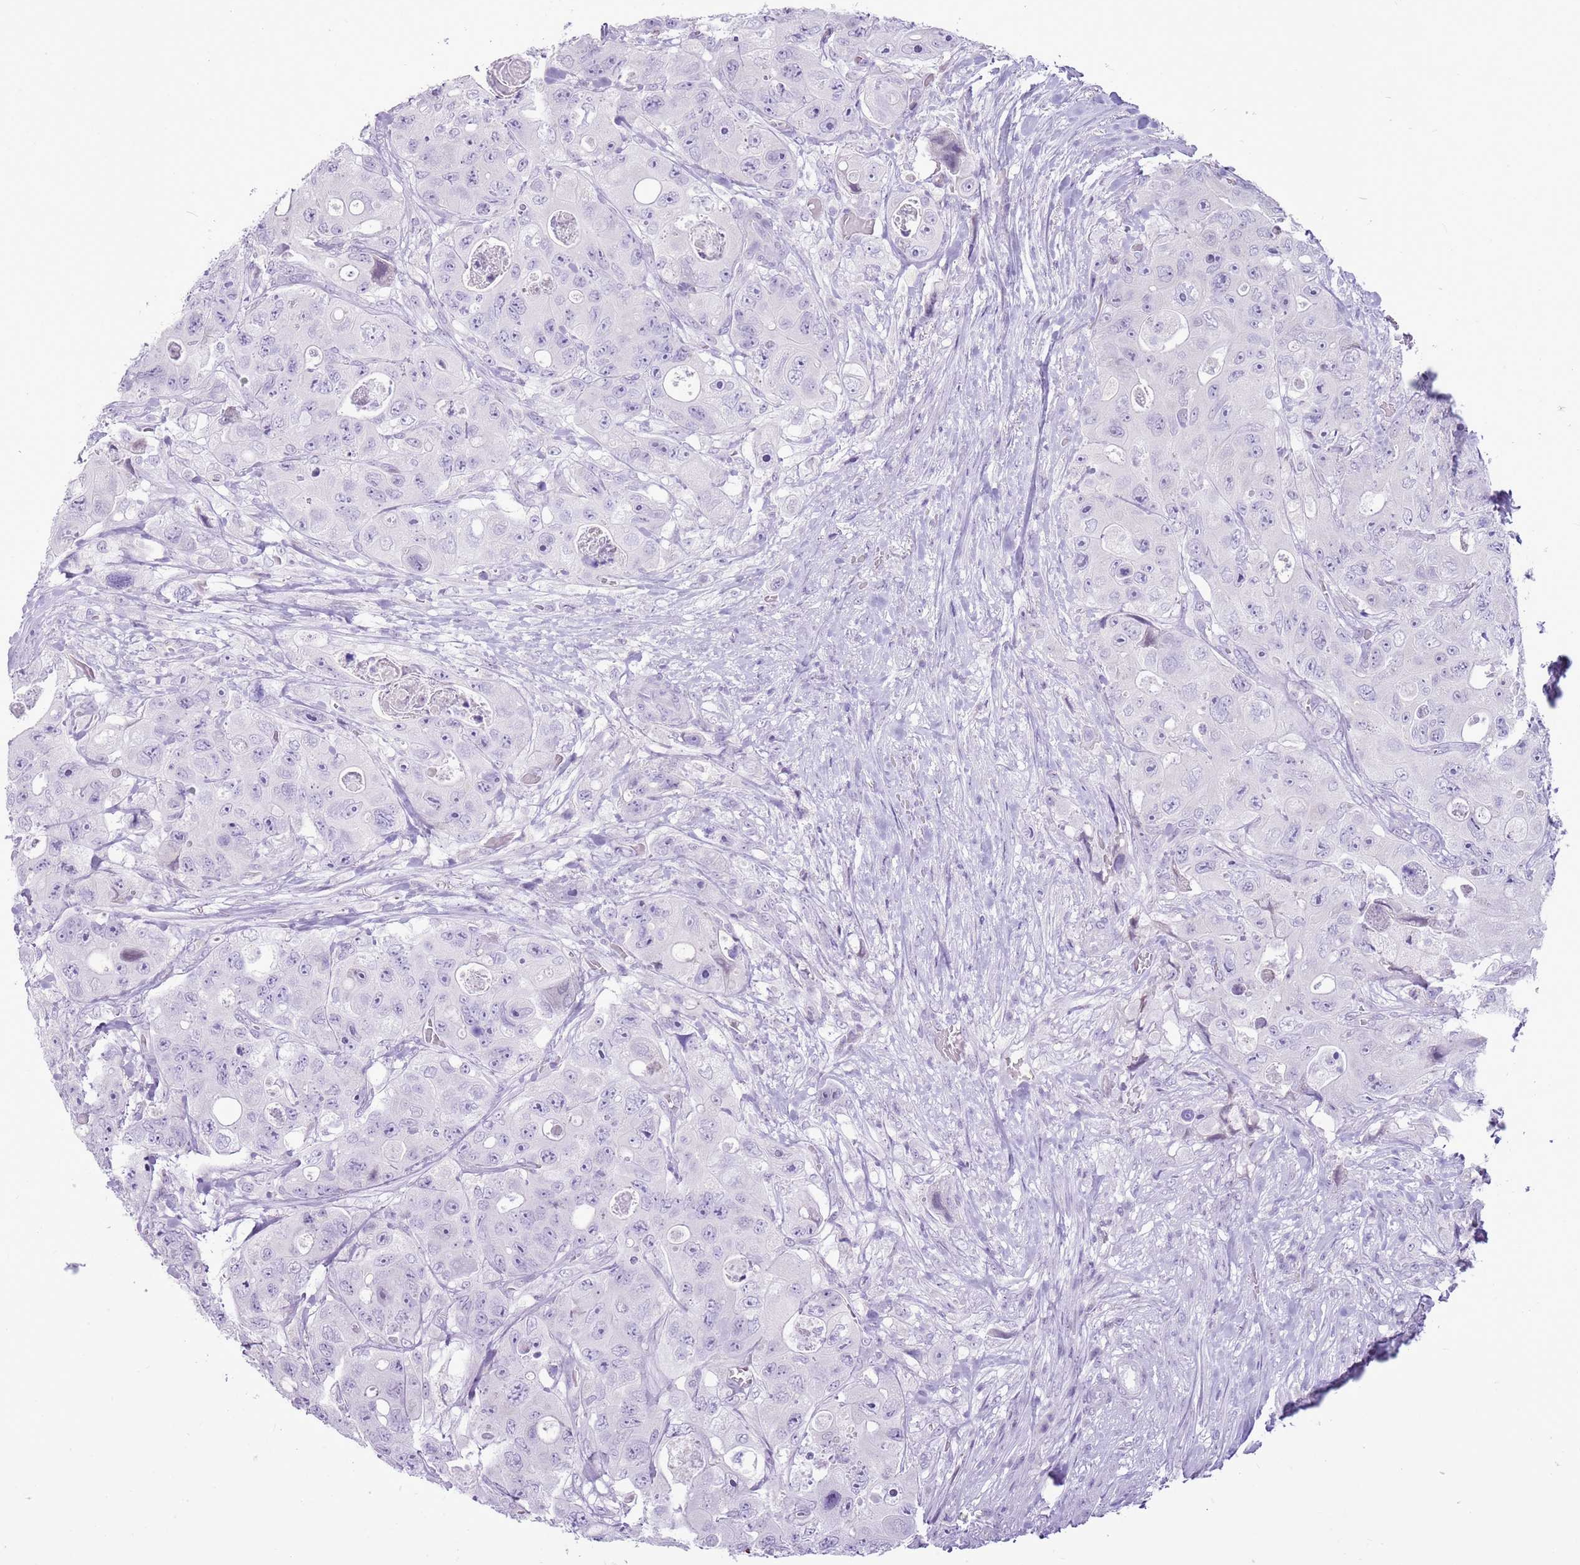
{"staining": {"intensity": "negative", "quantity": "none", "location": "none"}, "tissue": "colorectal cancer", "cell_type": "Tumor cells", "image_type": "cancer", "snomed": [{"axis": "morphology", "description": "Adenocarcinoma, NOS"}, {"axis": "topography", "description": "Colon"}], "caption": "This is an IHC image of colorectal adenocarcinoma. There is no positivity in tumor cells.", "gene": "RPL3L", "patient": {"sex": "female", "age": 46}}